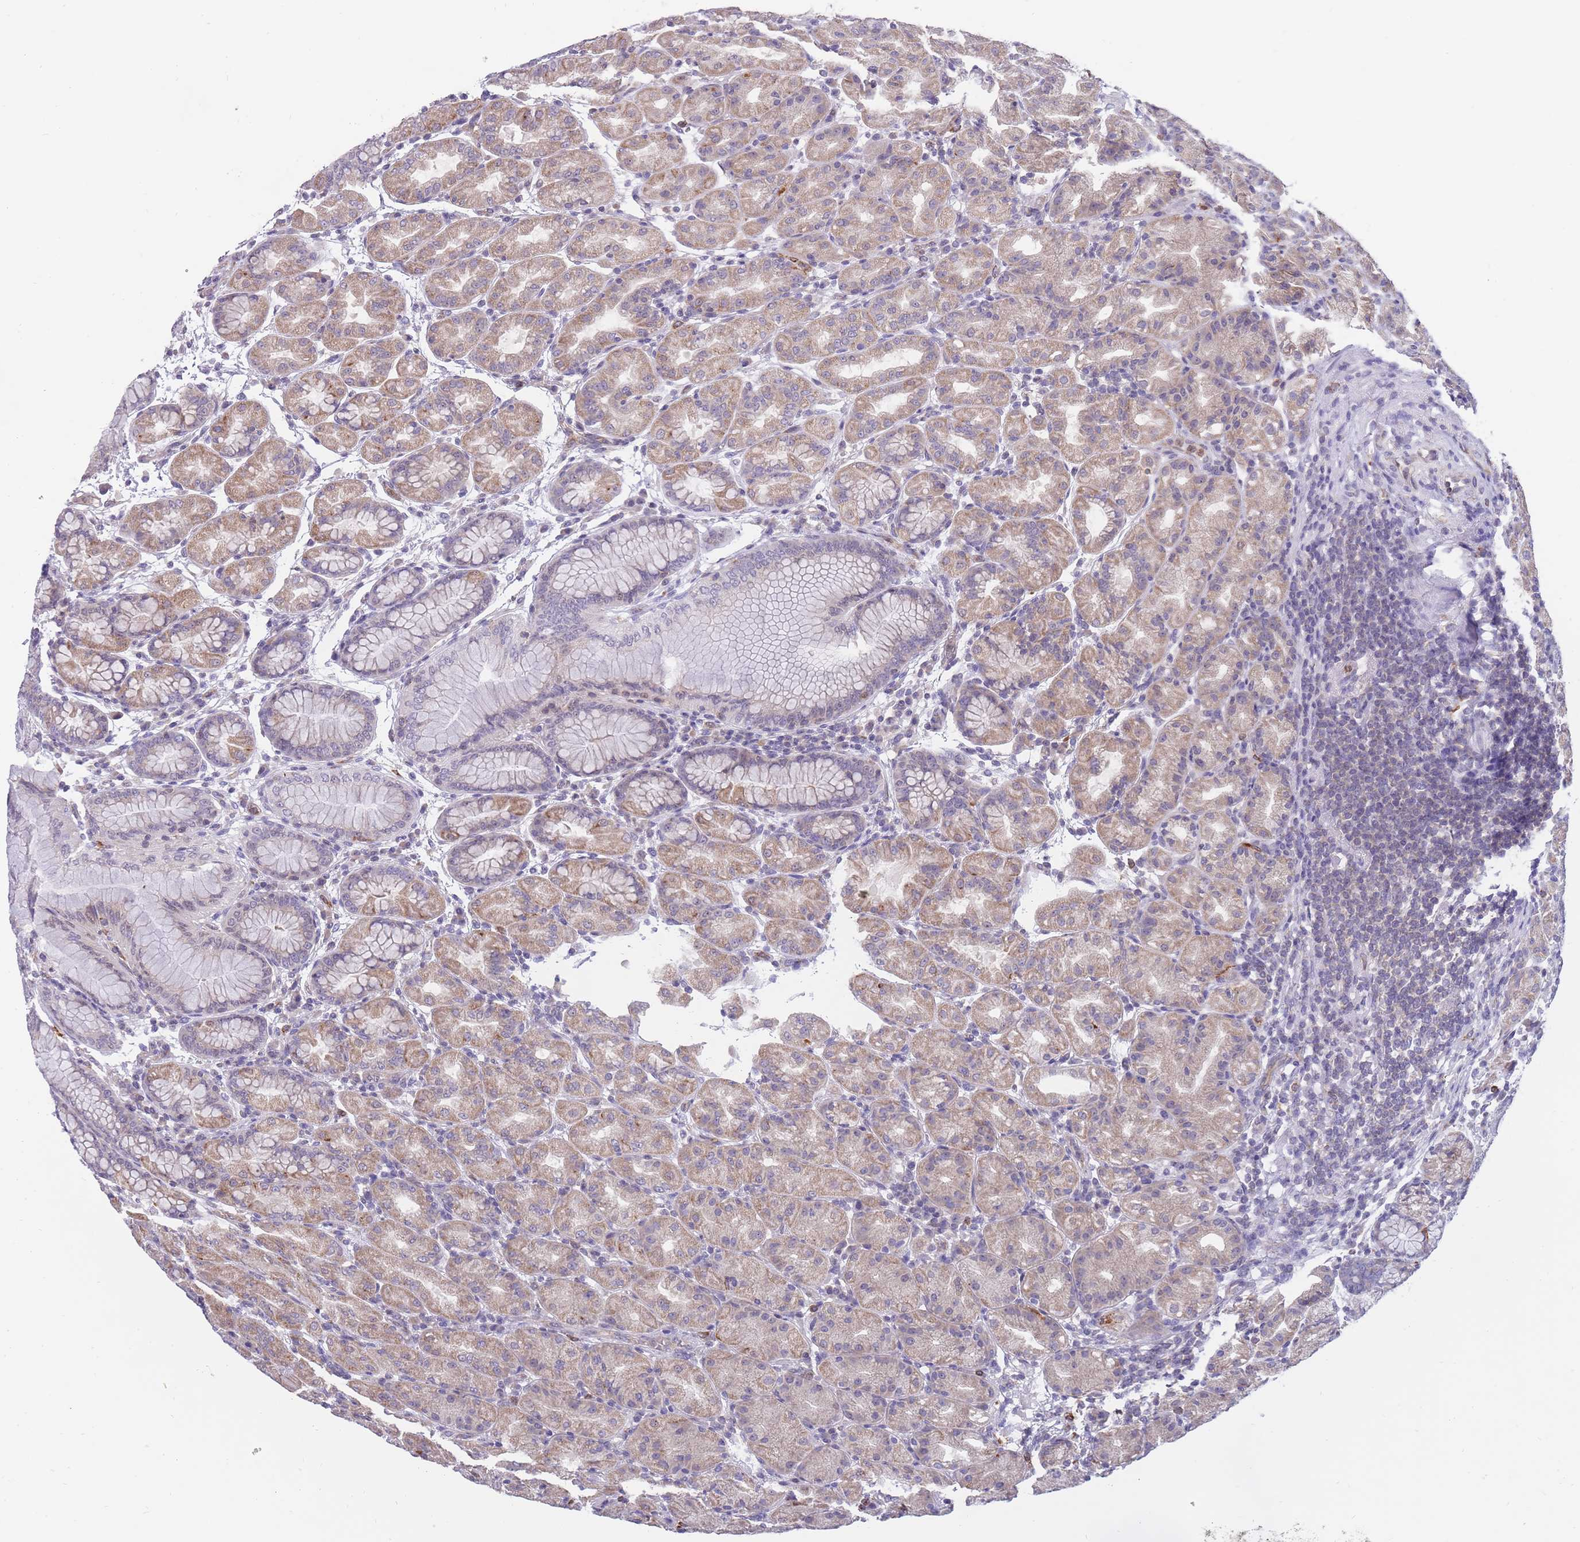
{"staining": {"intensity": "moderate", "quantity": "25%-75%", "location": "cytoplasmic/membranous"}, "tissue": "stomach", "cell_type": "Glandular cells", "image_type": "normal", "snomed": [{"axis": "morphology", "description": "Normal tissue, NOS"}, {"axis": "topography", "description": "Stomach"}], "caption": "Normal stomach reveals moderate cytoplasmic/membranous expression in approximately 25%-75% of glandular cells.", "gene": "ZNF662", "patient": {"sex": "female", "age": 79}}